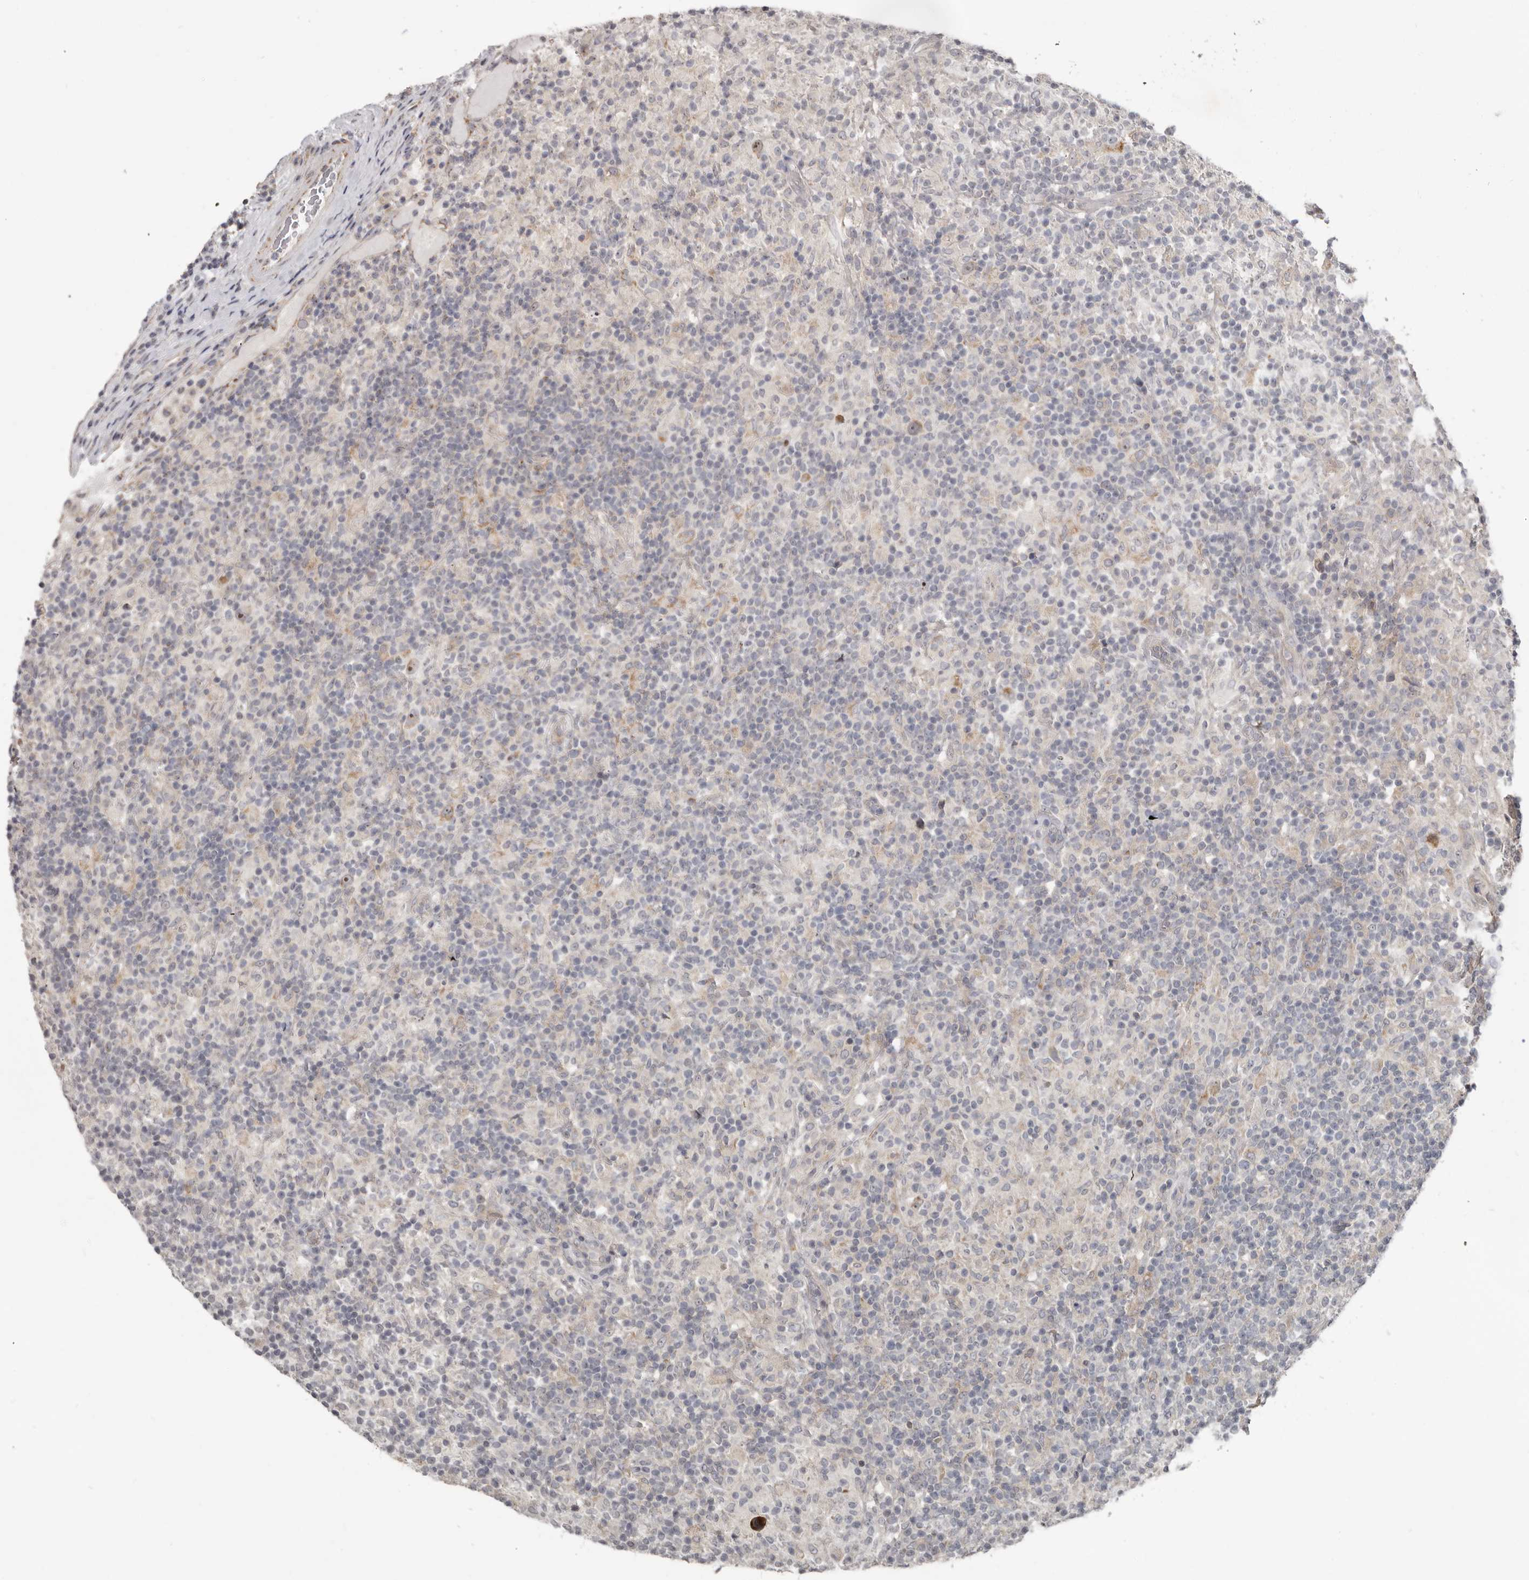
{"staining": {"intensity": "moderate", "quantity": "<25%", "location": "cytoplasmic/membranous"}, "tissue": "lymphoma", "cell_type": "Tumor cells", "image_type": "cancer", "snomed": [{"axis": "morphology", "description": "Hodgkin's disease, NOS"}, {"axis": "topography", "description": "Lymph node"}], "caption": "Immunohistochemistry (IHC) photomicrograph of human Hodgkin's disease stained for a protein (brown), which displays low levels of moderate cytoplasmic/membranous expression in about <25% of tumor cells.", "gene": "BAD", "patient": {"sex": "male", "age": 70}}